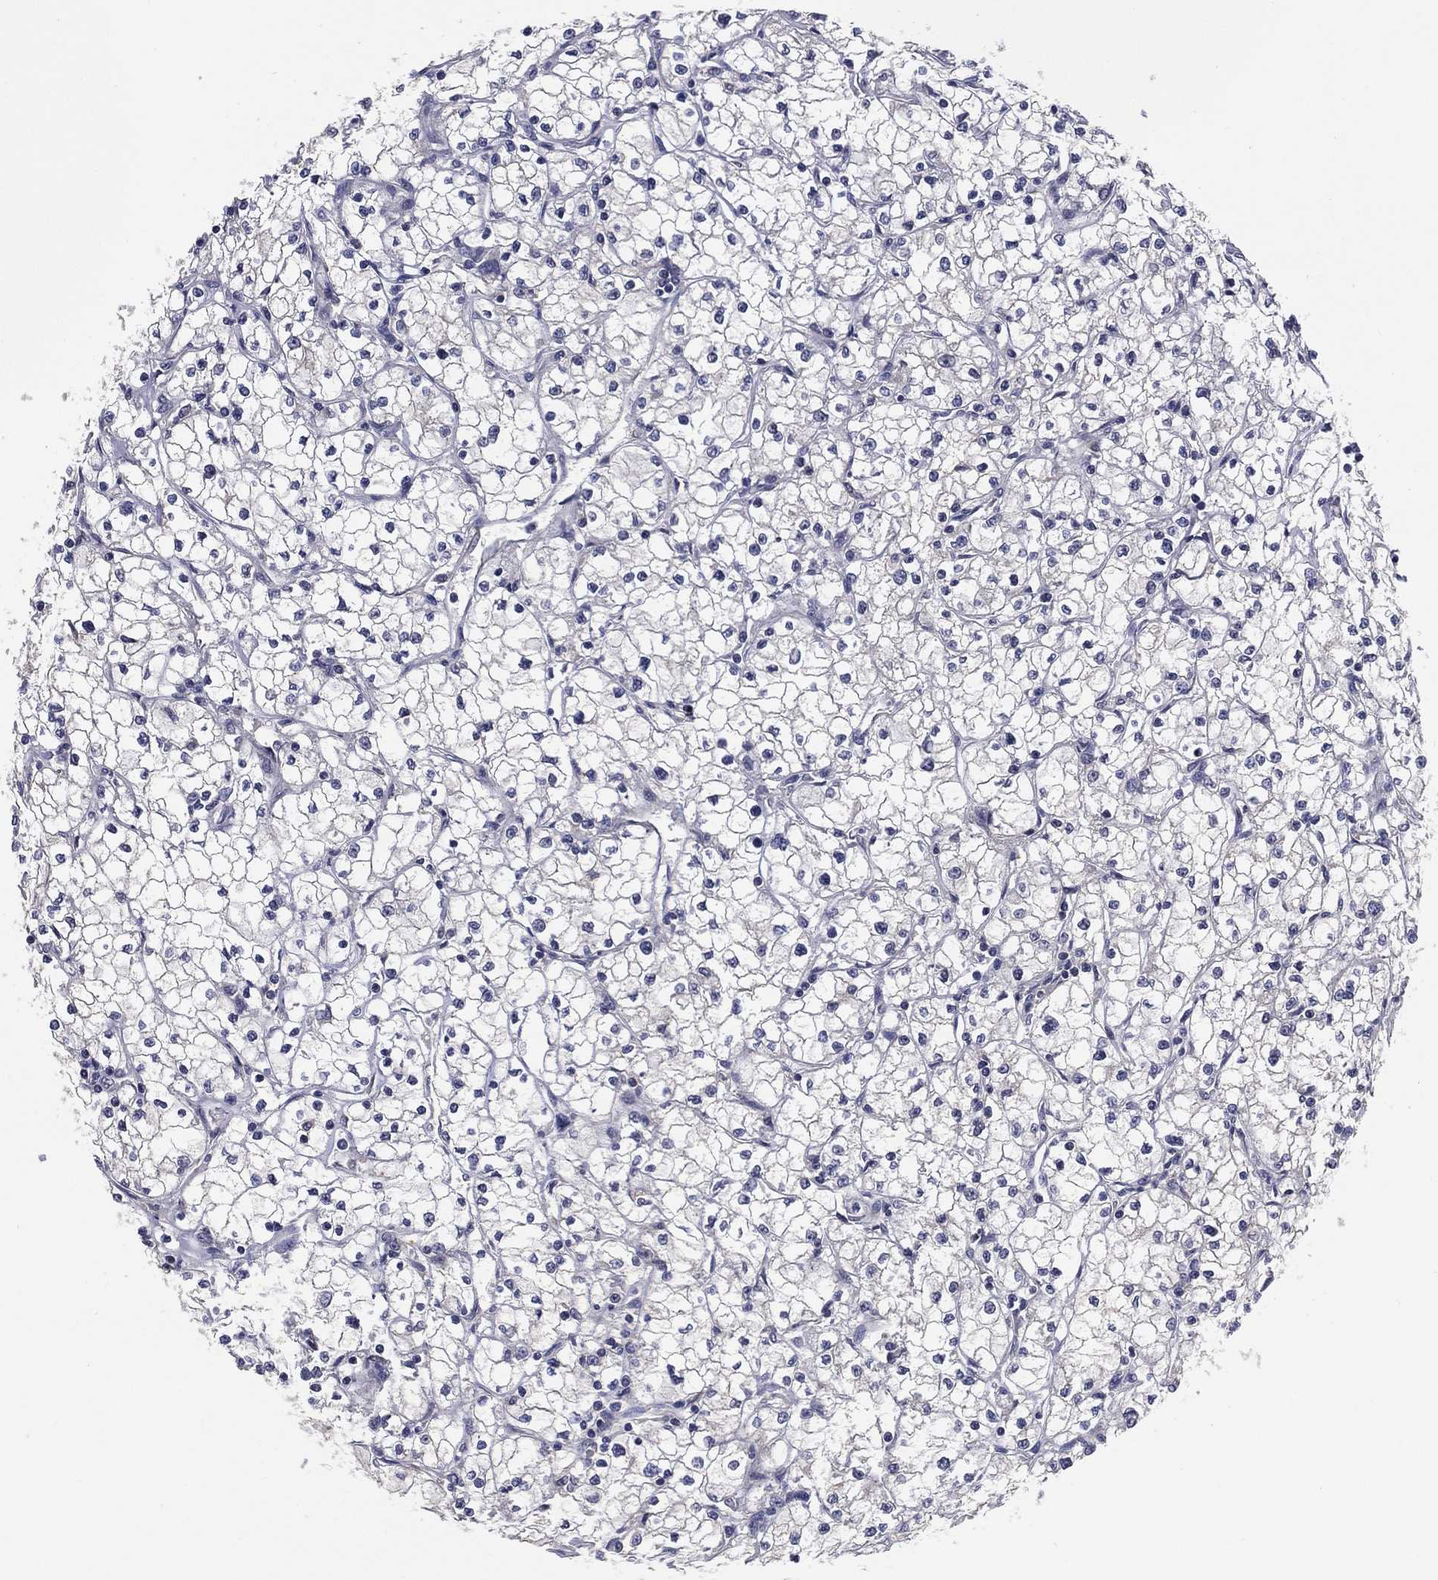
{"staining": {"intensity": "negative", "quantity": "none", "location": "none"}, "tissue": "renal cancer", "cell_type": "Tumor cells", "image_type": "cancer", "snomed": [{"axis": "morphology", "description": "Adenocarcinoma, NOS"}, {"axis": "topography", "description": "Kidney"}], "caption": "Immunohistochemistry of human renal cancer exhibits no expression in tumor cells. Nuclei are stained in blue.", "gene": "SELENOO", "patient": {"sex": "male", "age": 67}}